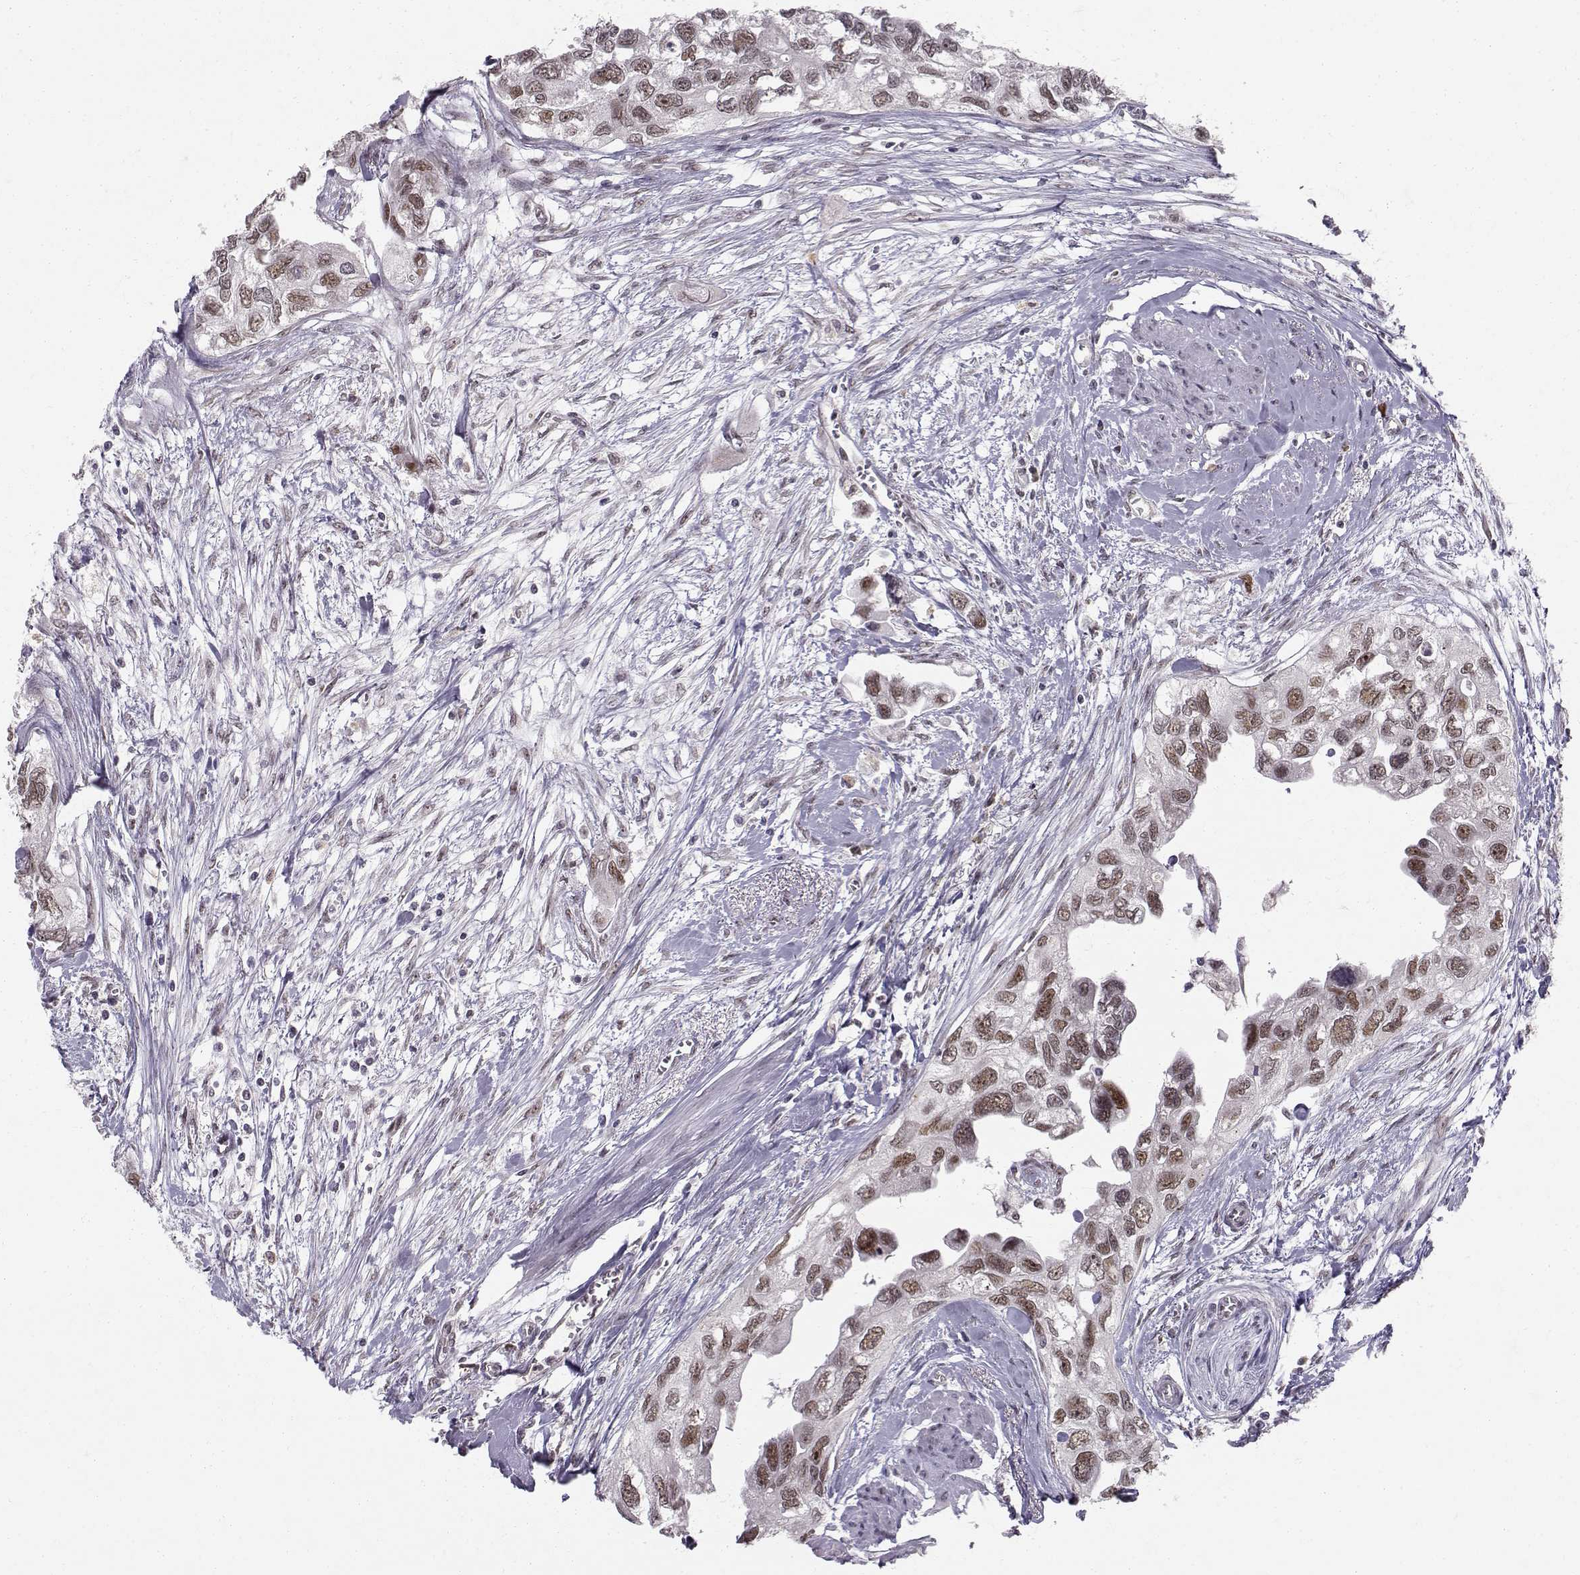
{"staining": {"intensity": "moderate", "quantity": "25%-75%", "location": "nuclear"}, "tissue": "urothelial cancer", "cell_type": "Tumor cells", "image_type": "cancer", "snomed": [{"axis": "morphology", "description": "Urothelial carcinoma, High grade"}, {"axis": "topography", "description": "Urinary bladder"}], "caption": "Immunohistochemical staining of human urothelial cancer shows medium levels of moderate nuclear protein positivity in approximately 25%-75% of tumor cells. Immunohistochemistry stains the protein in brown and the nuclei are stained blue.", "gene": "RPP38", "patient": {"sex": "male", "age": 59}}